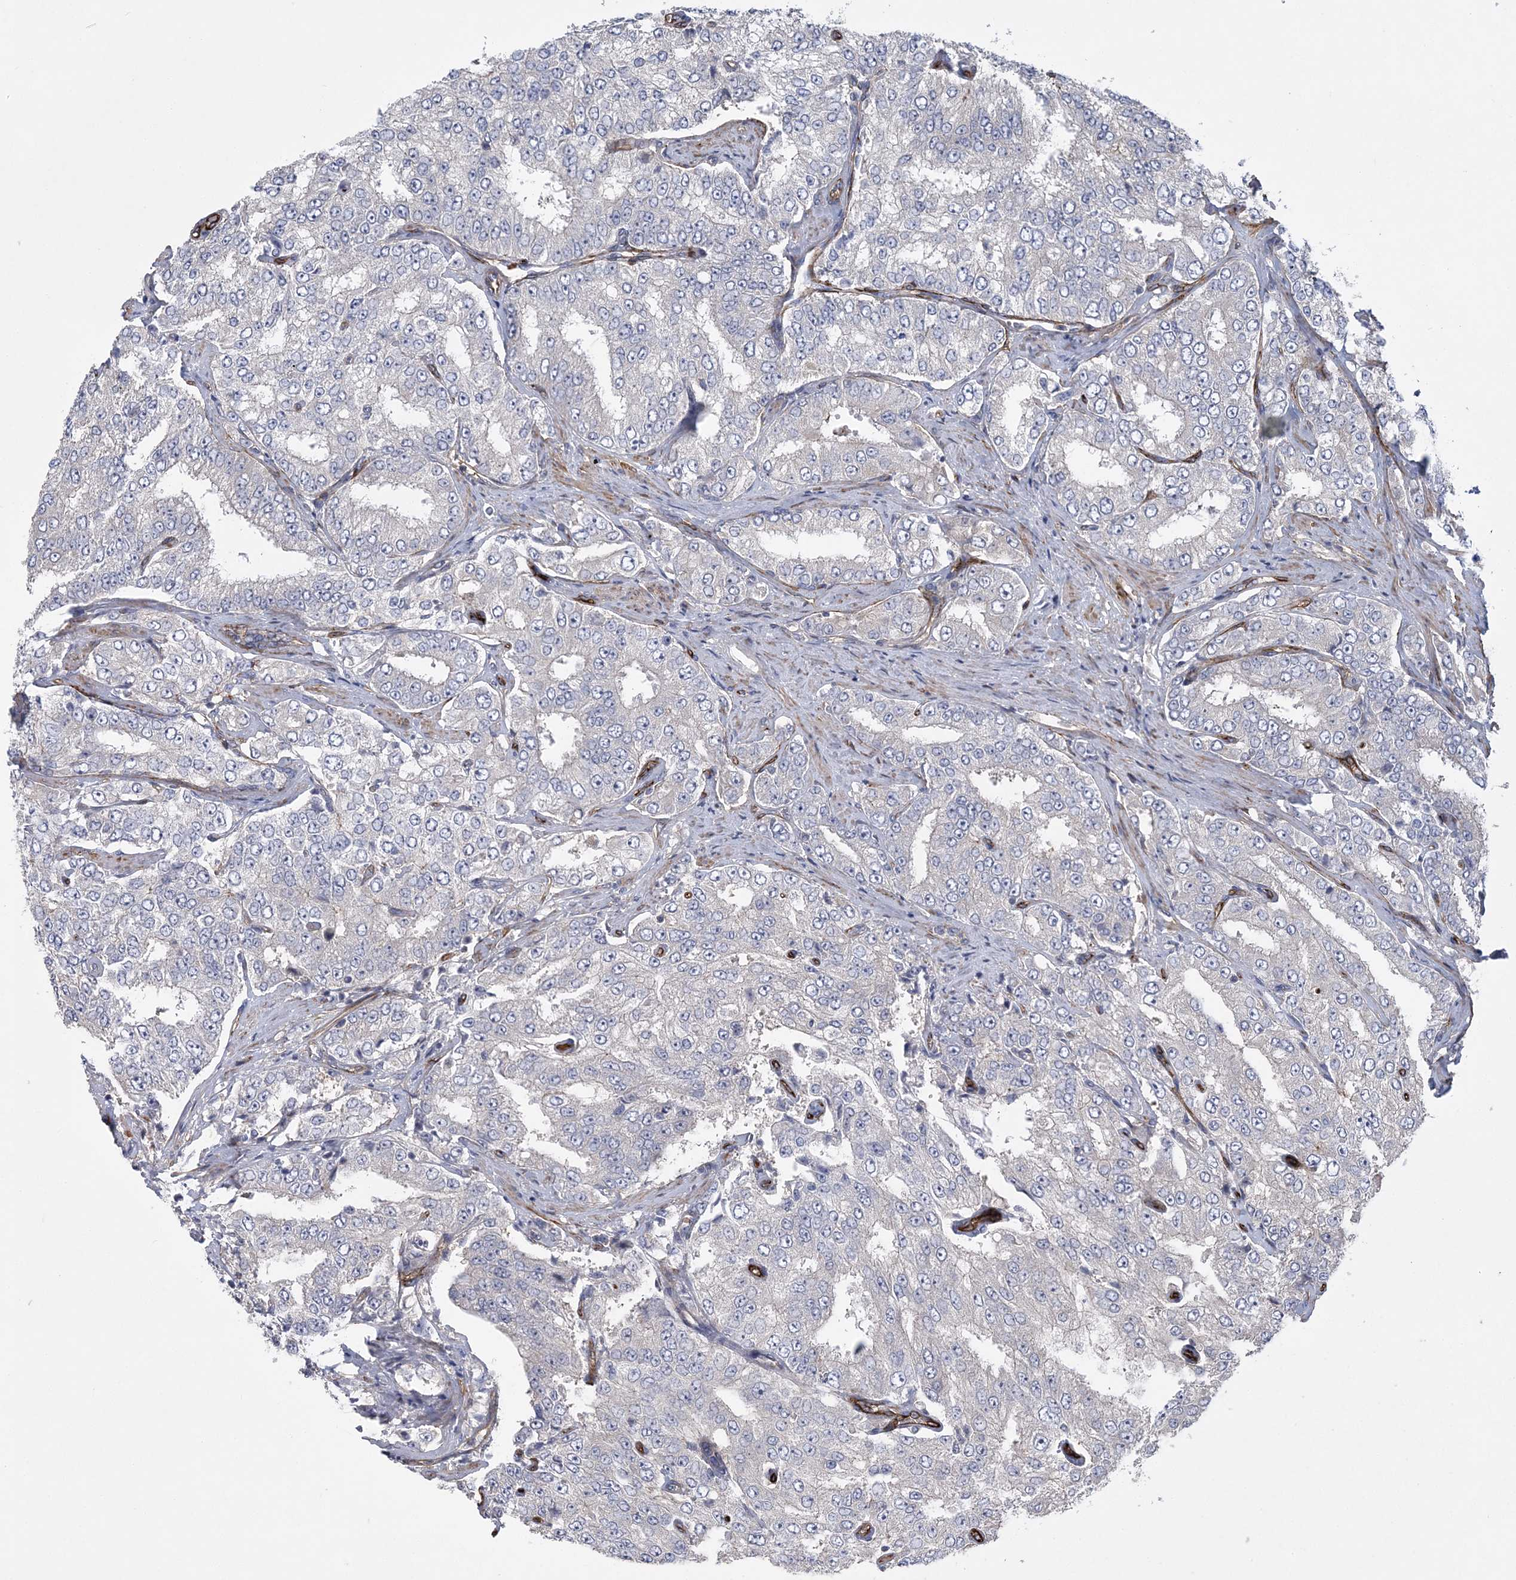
{"staining": {"intensity": "negative", "quantity": "none", "location": "none"}, "tissue": "prostate cancer", "cell_type": "Tumor cells", "image_type": "cancer", "snomed": [{"axis": "morphology", "description": "Adenocarcinoma, High grade"}, {"axis": "topography", "description": "Prostate"}], "caption": "Tumor cells are negative for protein expression in human prostate cancer (adenocarcinoma (high-grade)).", "gene": "CALN1", "patient": {"sex": "male", "age": 58}}